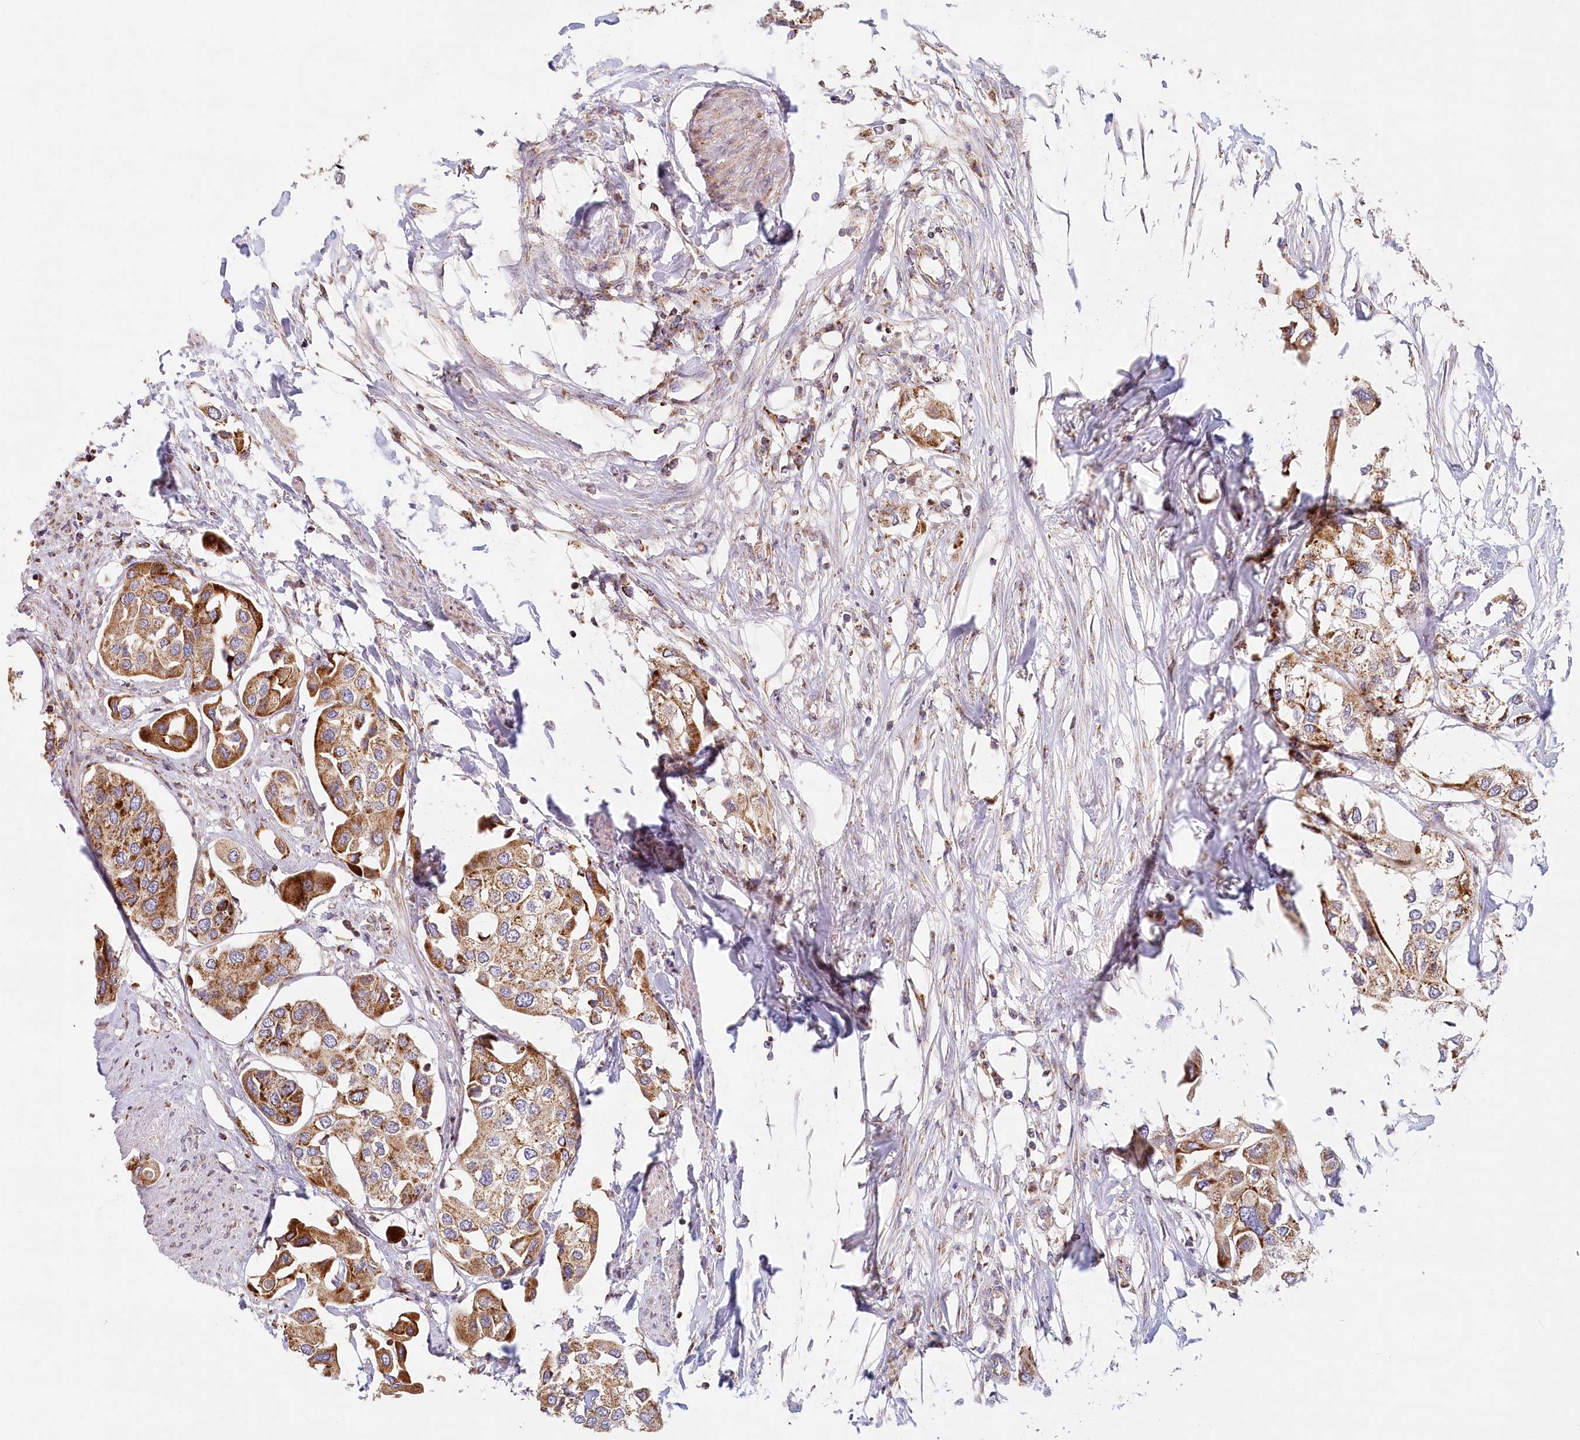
{"staining": {"intensity": "moderate", "quantity": ">75%", "location": "cytoplasmic/membranous"}, "tissue": "urothelial cancer", "cell_type": "Tumor cells", "image_type": "cancer", "snomed": [{"axis": "morphology", "description": "Urothelial carcinoma, High grade"}, {"axis": "topography", "description": "Urinary bladder"}], "caption": "Immunohistochemical staining of human urothelial cancer exhibits moderate cytoplasmic/membranous protein expression in about >75% of tumor cells.", "gene": "UMPS", "patient": {"sex": "male", "age": 64}}